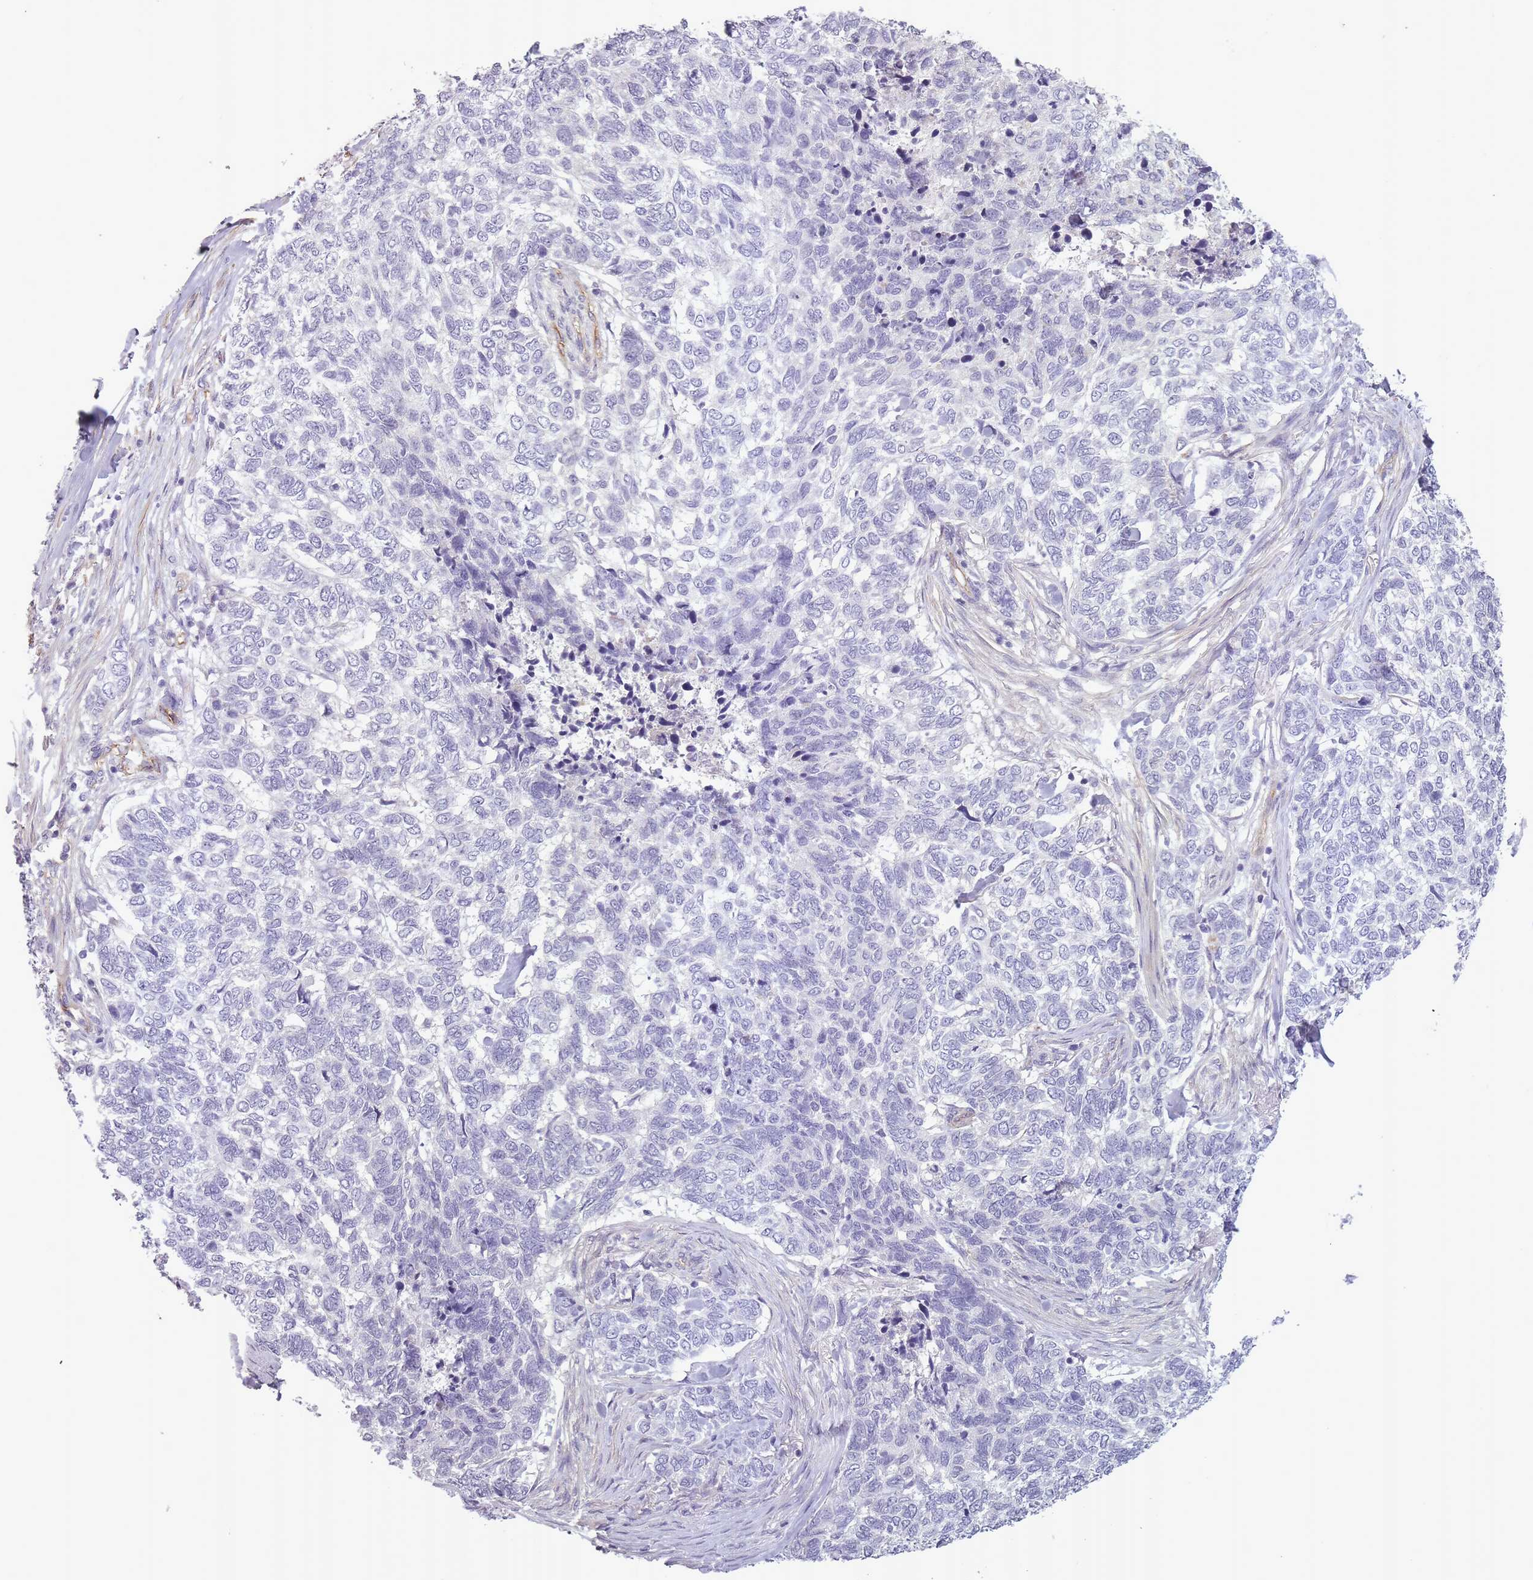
{"staining": {"intensity": "negative", "quantity": "none", "location": "none"}, "tissue": "skin cancer", "cell_type": "Tumor cells", "image_type": "cancer", "snomed": [{"axis": "morphology", "description": "Basal cell carcinoma"}, {"axis": "topography", "description": "Skin"}], "caption": "An immunohistochemistry image of skin cancer (basal cell carcinoma) is shown. There is no staining in tumor cells of skin cancer (basal cell carcinoma).", "gene": "SLC8A2", "patient": {"sex": "female", "age": 65}}